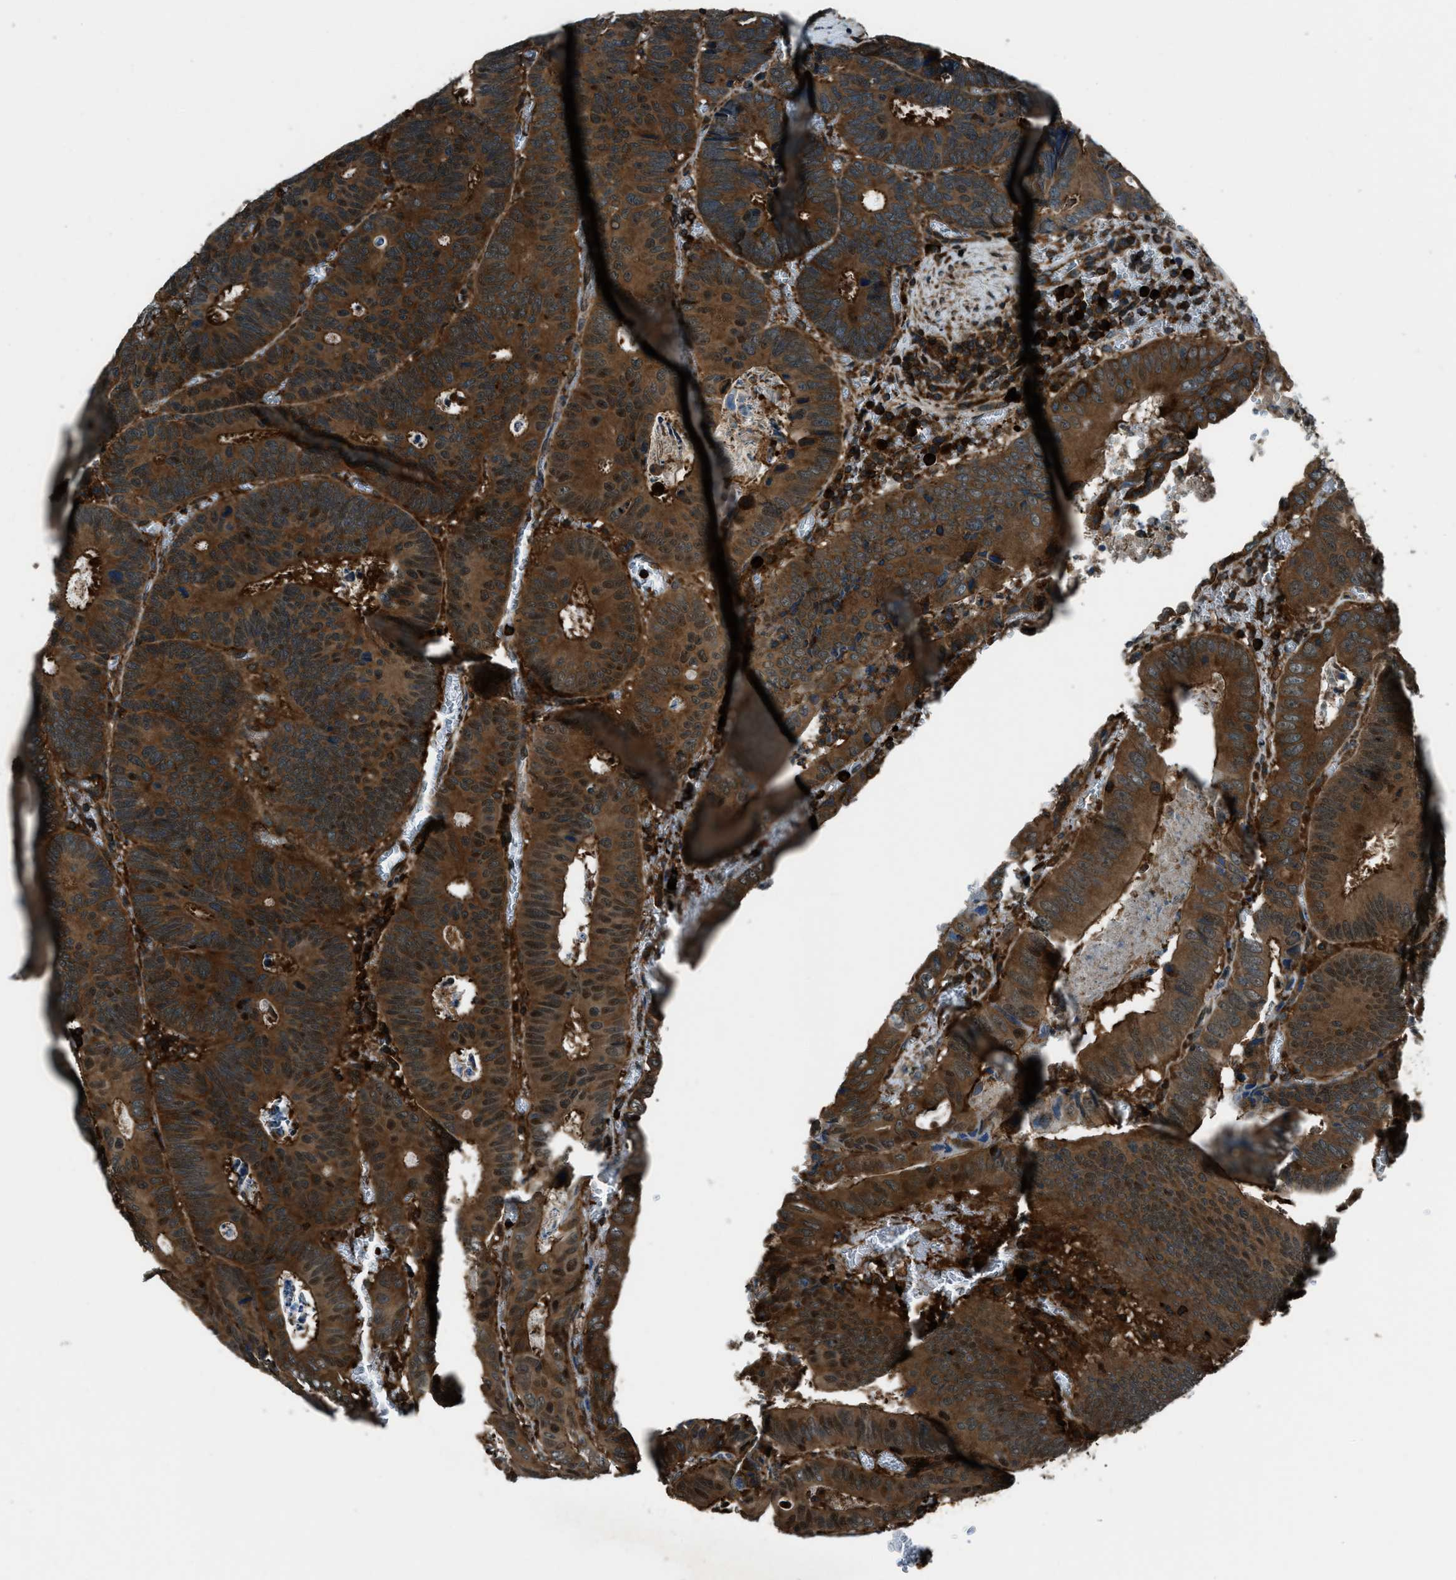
{"staining": {"intensity": "strong", "quantity": ">75%", "location": "cytoplasmic/membranous,nuclear"}, "tissue": "colorectal cancer", "cell_type": "Tumor cells", "image_type": "cancer", "snomed": [{"axis": "morphology", "description": "Inflammation, NOS"}, {"axis": "morphology", "description": "Adenocarcinoma, NOS"}, {"axis": "topography", "description": "Colon"}], "caption": "Colorectal cancer (adenocarcinoma) stained with a protein marker exhibits strong staining in tumor cells.", "gene": "SNX30", "patient": {"sex": "male", "age": 72}}